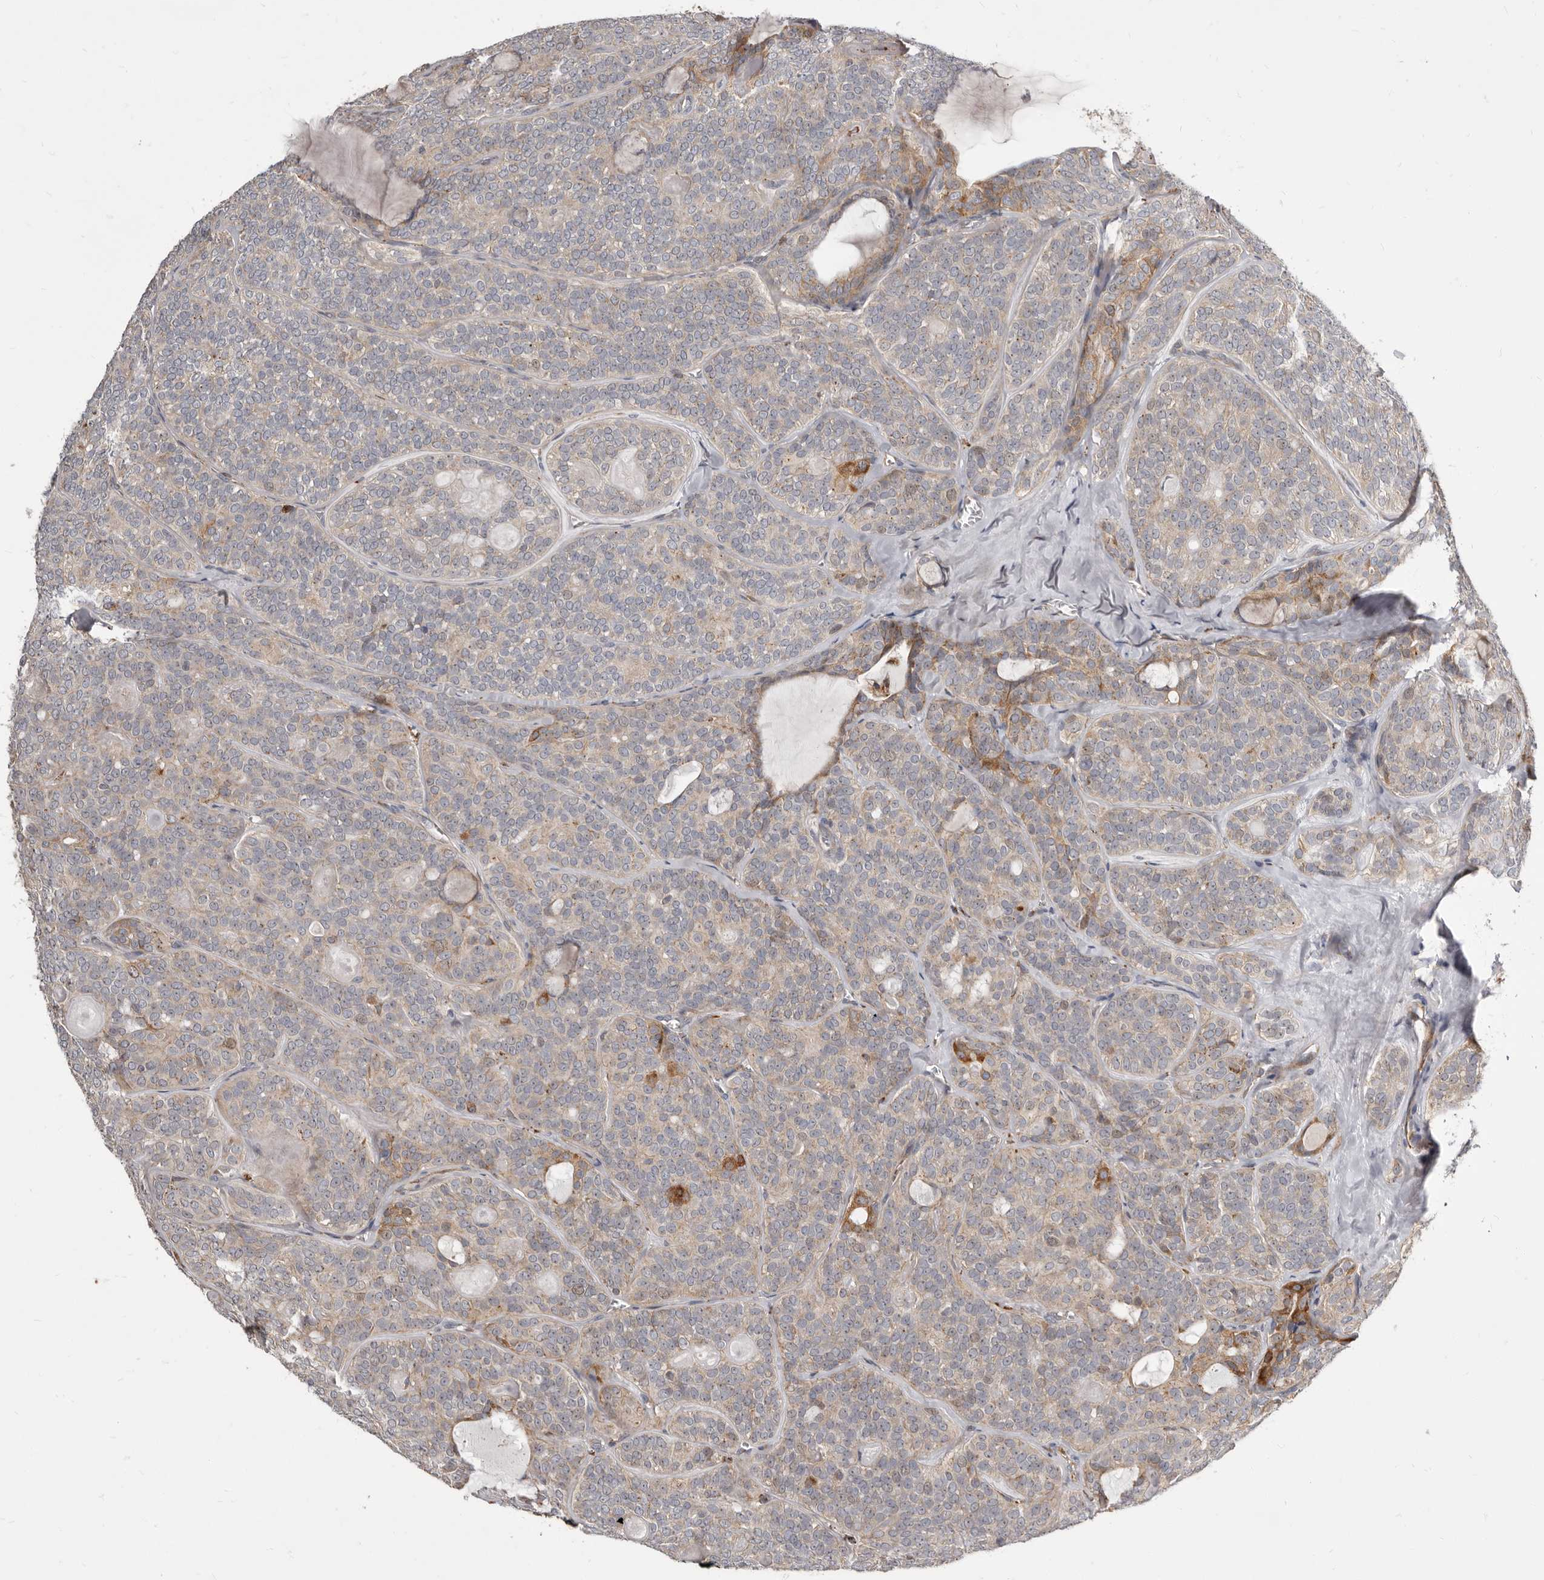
{"staining": {"intensity": "moderate", "quantity": "<25%", "location": "cytoplasmic/membranous"}, "tissue": "head and neck cancer", "cell_type": "Tumor cells", "image_type": "cancer", "snomed": [{"axis": "morphology", "description": "Adenocarcinoma, NOS"}, {"axis": "topography", "description": "Head-Neck"}], "caption": "The histopathology image reveals immunohistochemical staining of adenocarcinoma (head and neck). There is moderate cytoplasmic/membranous expression is identified in approximately <25% of tumor cells.", "gene": "SMC4", "patient": {"sex": "male", "age": 66}}